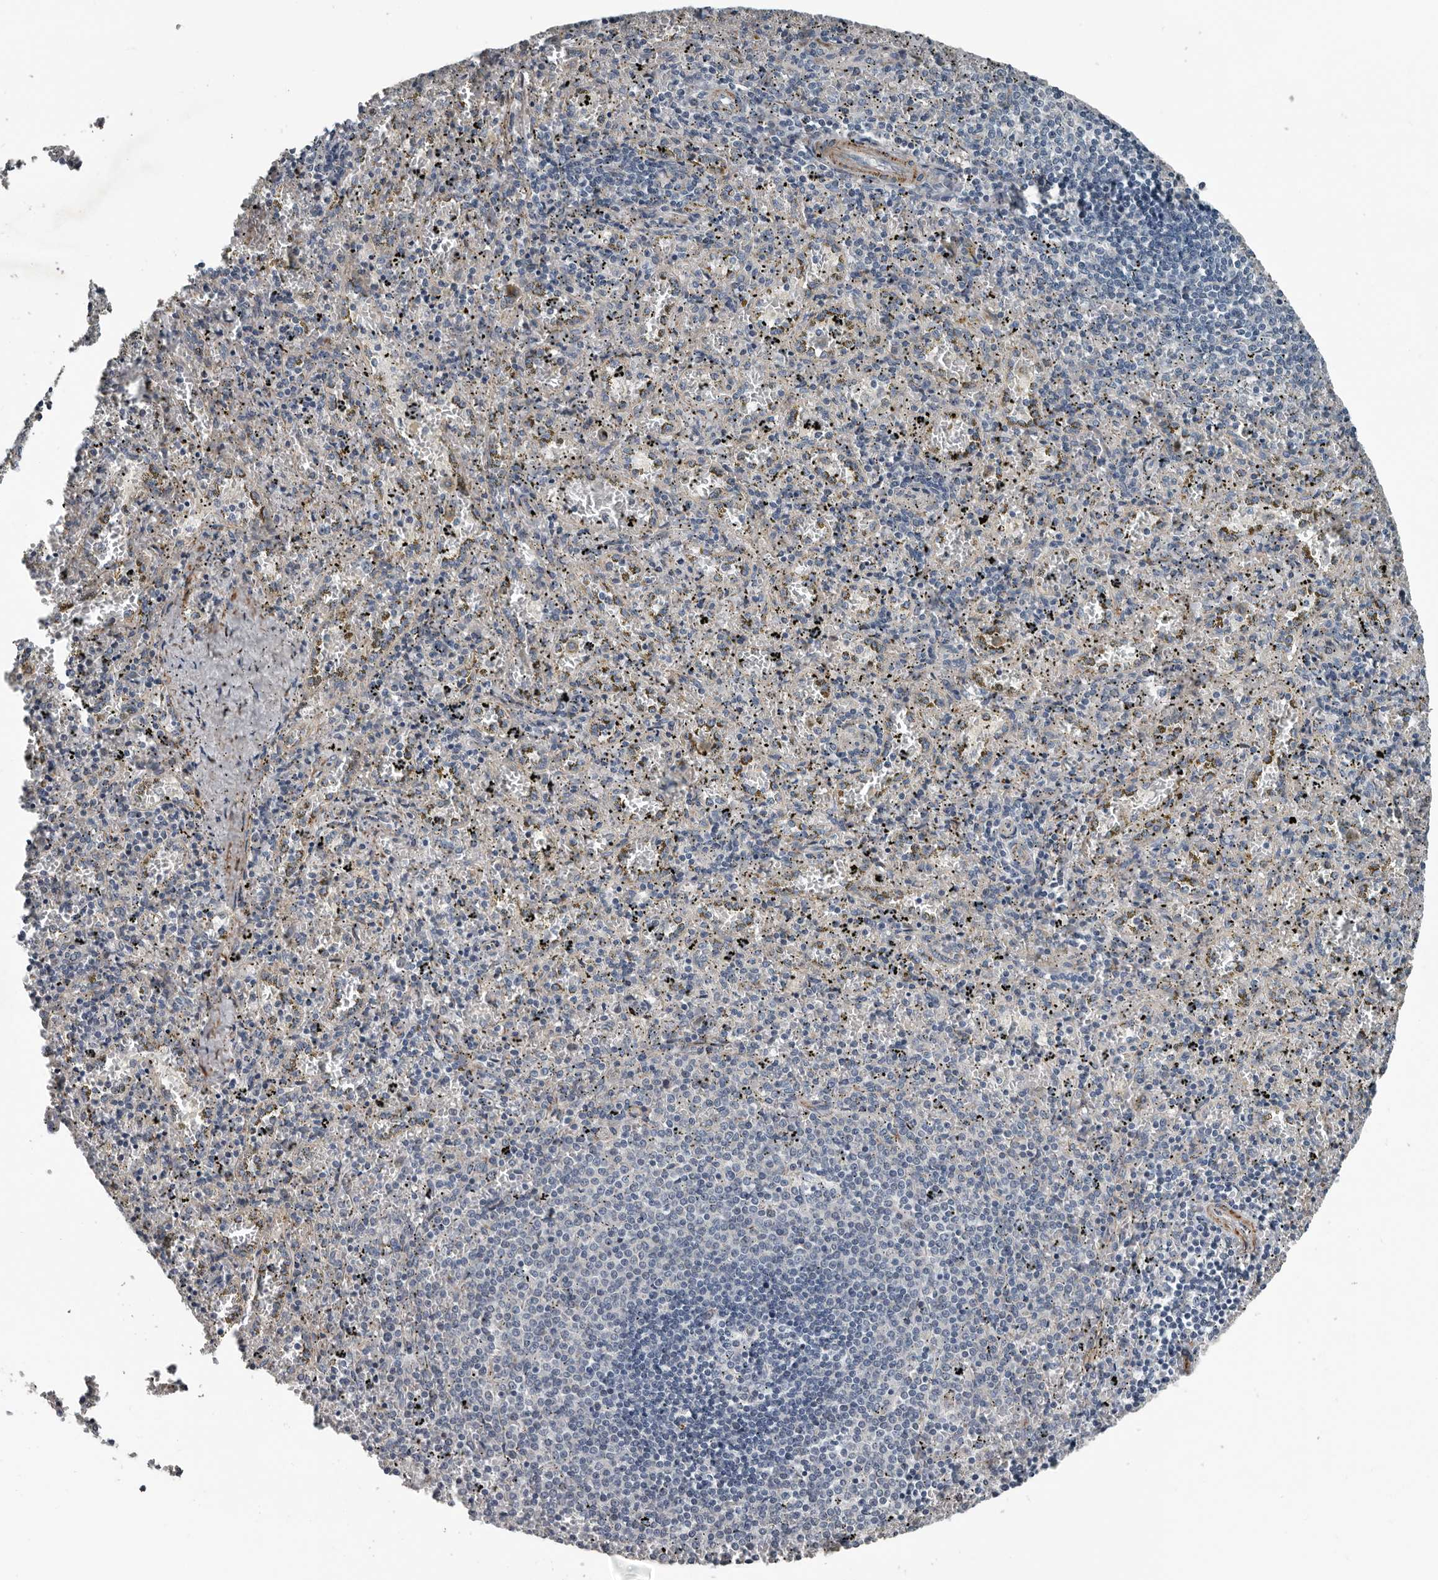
{"staining": {"intensity": "negative", "quantity": "none", "location": "none"}, "tissue": "spleen", "cell_type": "Cells in red pulp", "image_type": "normal", "snomed": [{"axis": "morphology", "description": "Normal tissue, NOS"}, {"axis": "topography", "description": "Spleen"}], "caption": "High power microscopy image of an immunohistochemistry (IHC) photomicrograph of benign spleen, revealing no significant expression in cells in red pulp.", "gene": "DPY19L4", "patient": {"sex": "male", "age": 11}}